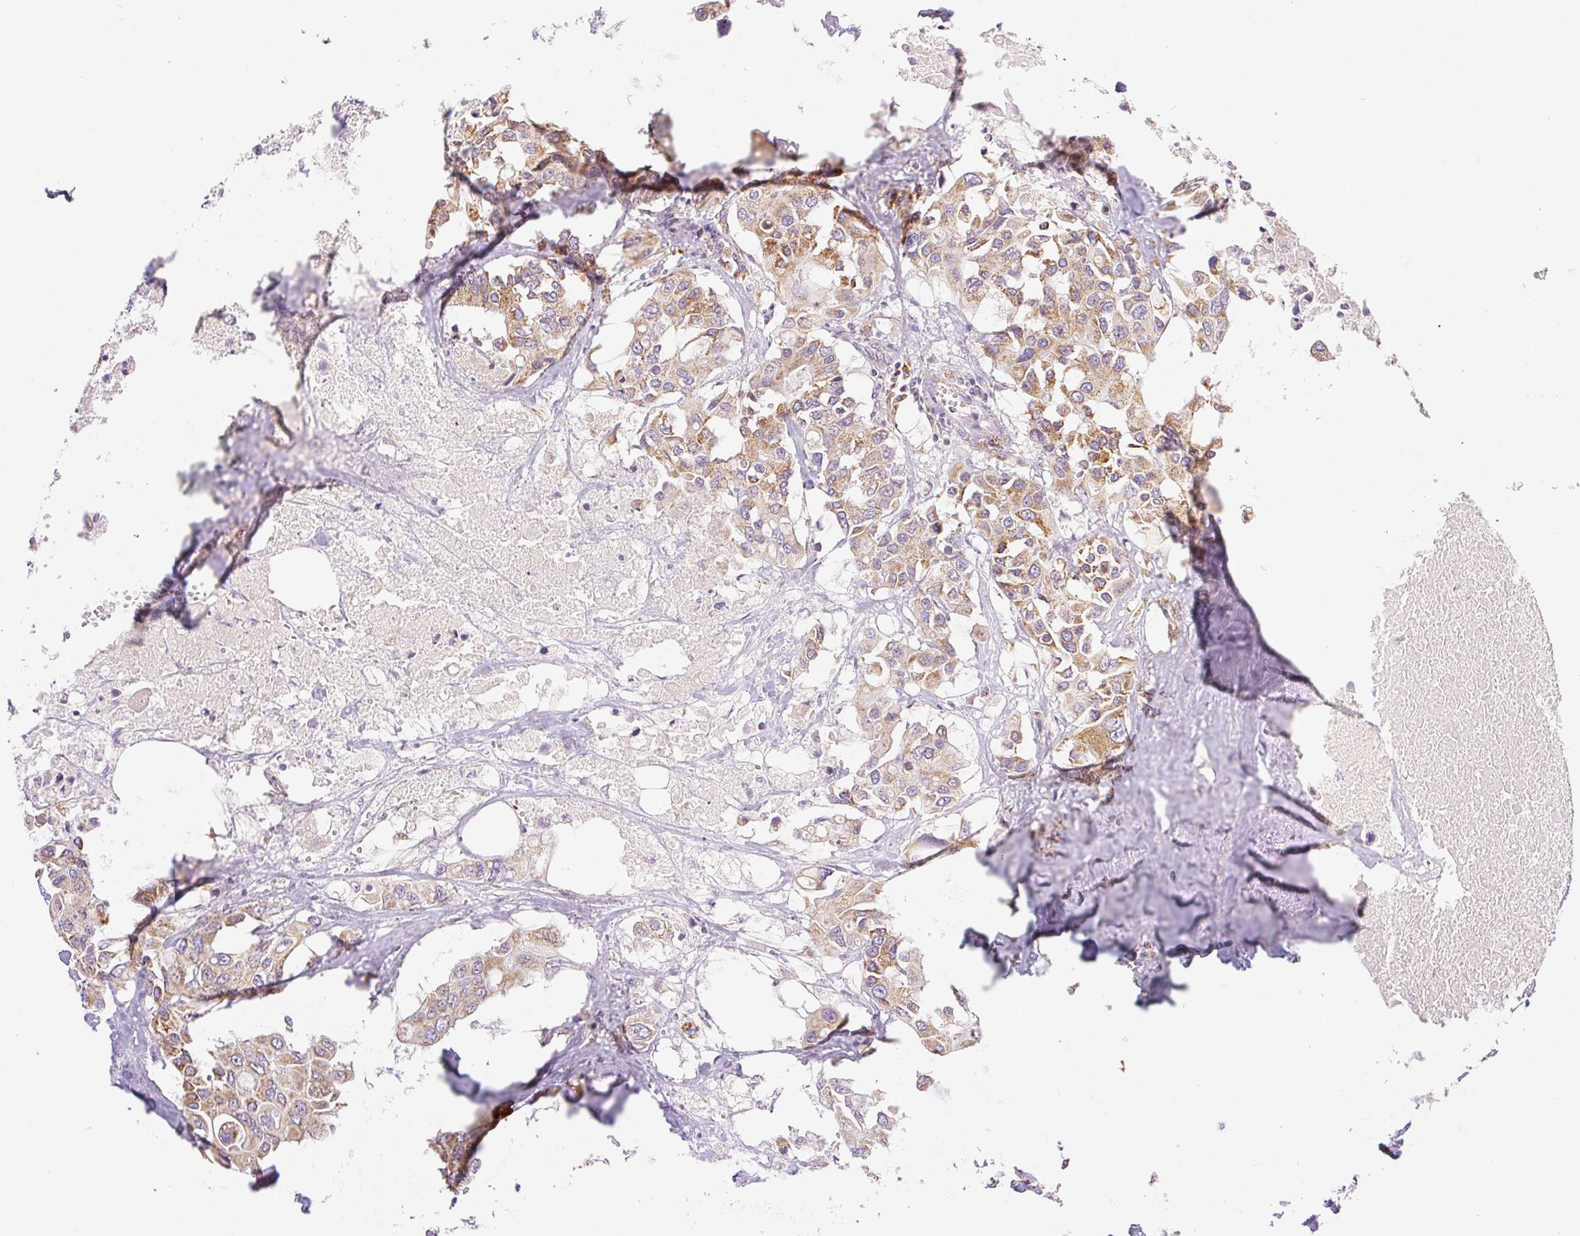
{"staining": {"intensity": "moderate", "quantity": ">75%", "location": "cytoplasmic/membranous"}, "tissue": "colorectal cancer", "cell_type": "Tumor cells", "image_type": "cancer", "snomed": [{"axis": "morphology", "description": "Adenocarcinoma, NOS"}, {"axis": "topography", "description": "Colon"}], "caption": "A high-resolution image shows immunohistochemistry (IHC) staining of colorectal adenocarcinoma, which demonstrates moderate cytoplasmic/membranous positivity in about >75% of tumor cells. The staining was performed using DAB, with brown indicating positive protein expression. Nuclei are stained blue with hematoxylin.", "gene": "GOSR2", "patient": {"sex": "male", "age": 77}}